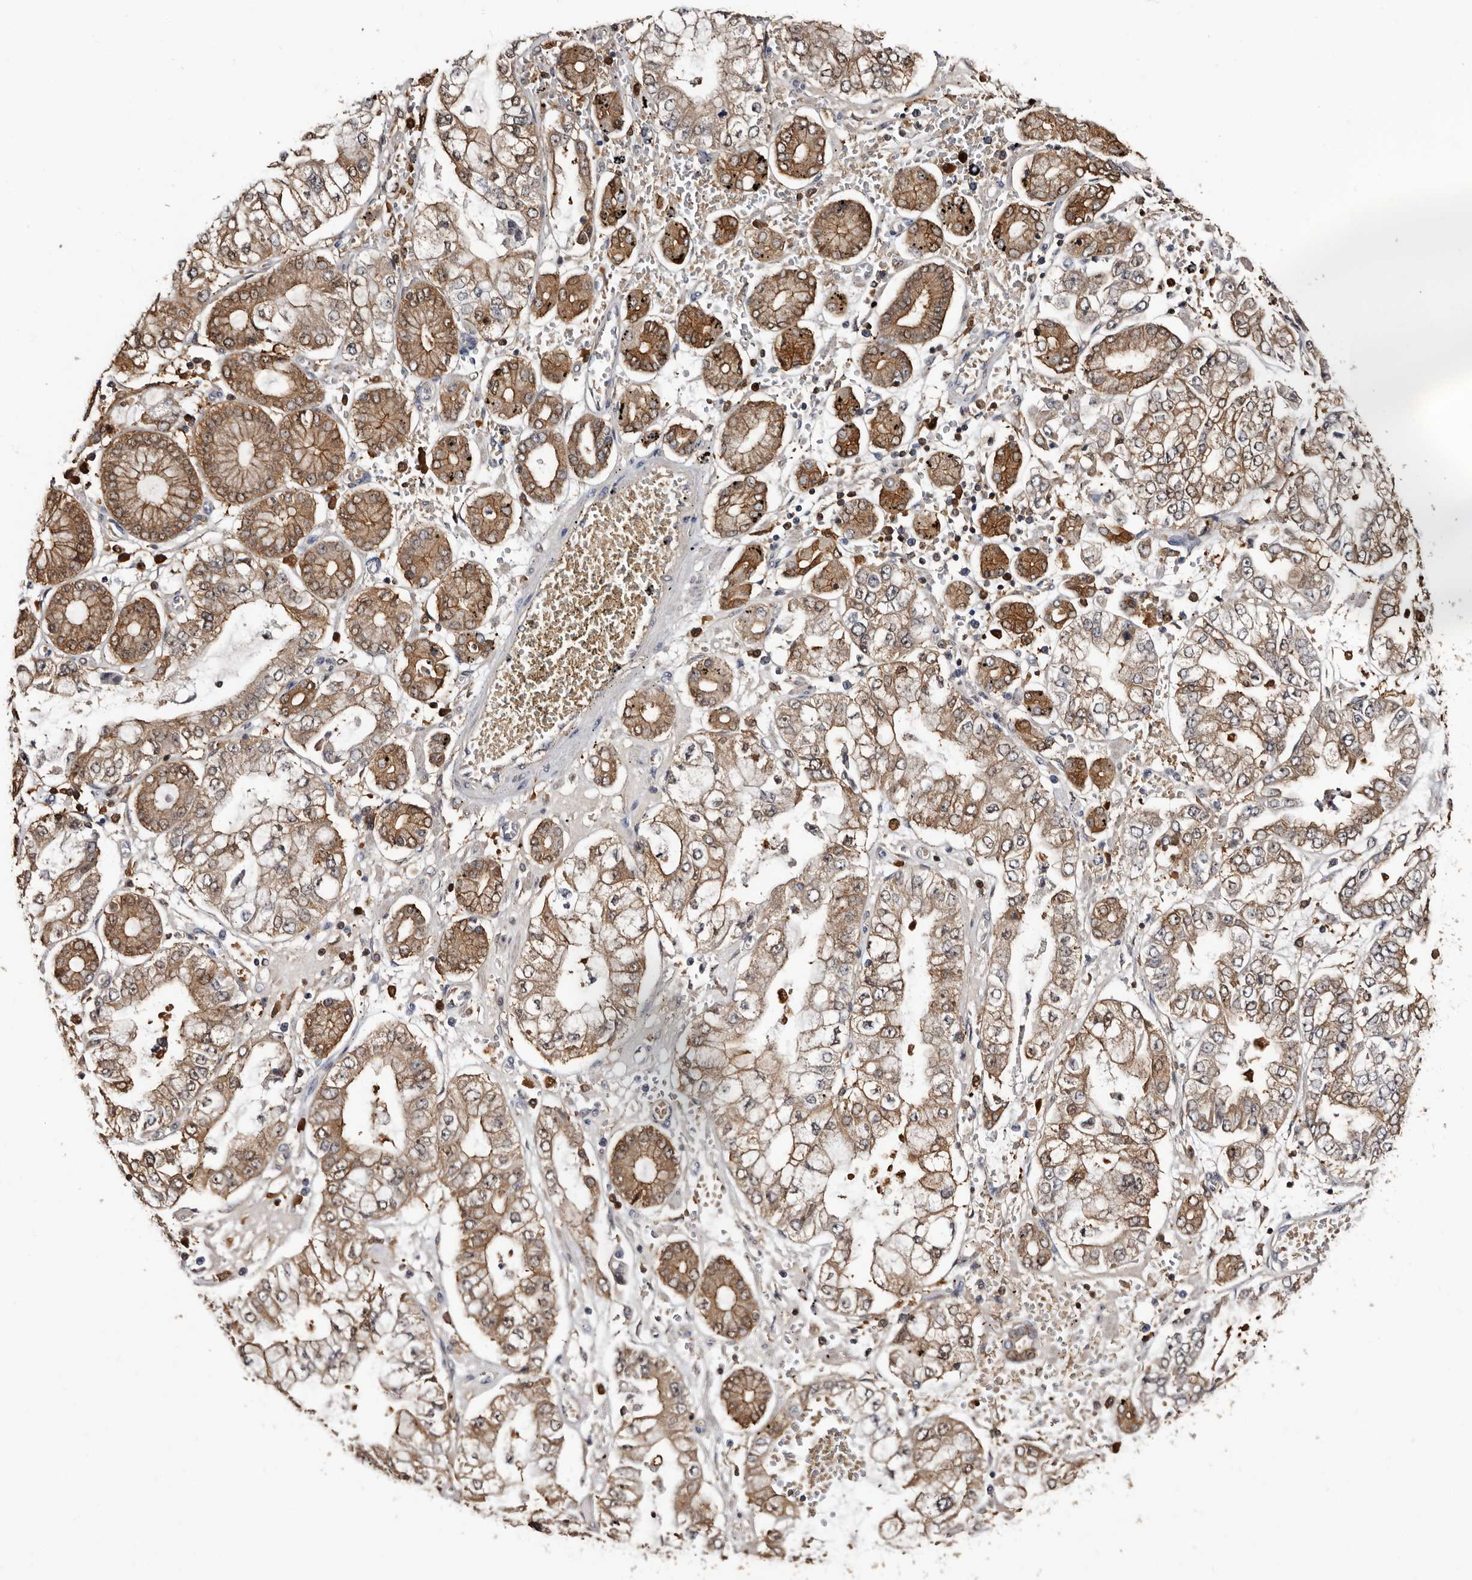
{"staining": {"intensity": "moderate", "quantity": ">75%", "location": "cytoplasmic/membranous"}, "tissue": "stomach cancer", "cell_type": "Tumor cells", "image_type": "cancer", "snomed": [{"axis": "morphology", "description": "Adenocarcinoma, NOS"}, {"axis": "topography", "description": "Stomach"}], "caption": "DAB (3,3'-diaminobenzidine) immunohistochemical staining of adenocarcinoma (stomach) reveals moderate cytoplasmic/membranous protein positivity in about >75% of tumor cells. The protein of interest is shown in brown color, while the nuclei are stained blue.", "gene": "DNPH1", "patient": {"sex": "male", "age": 76}}